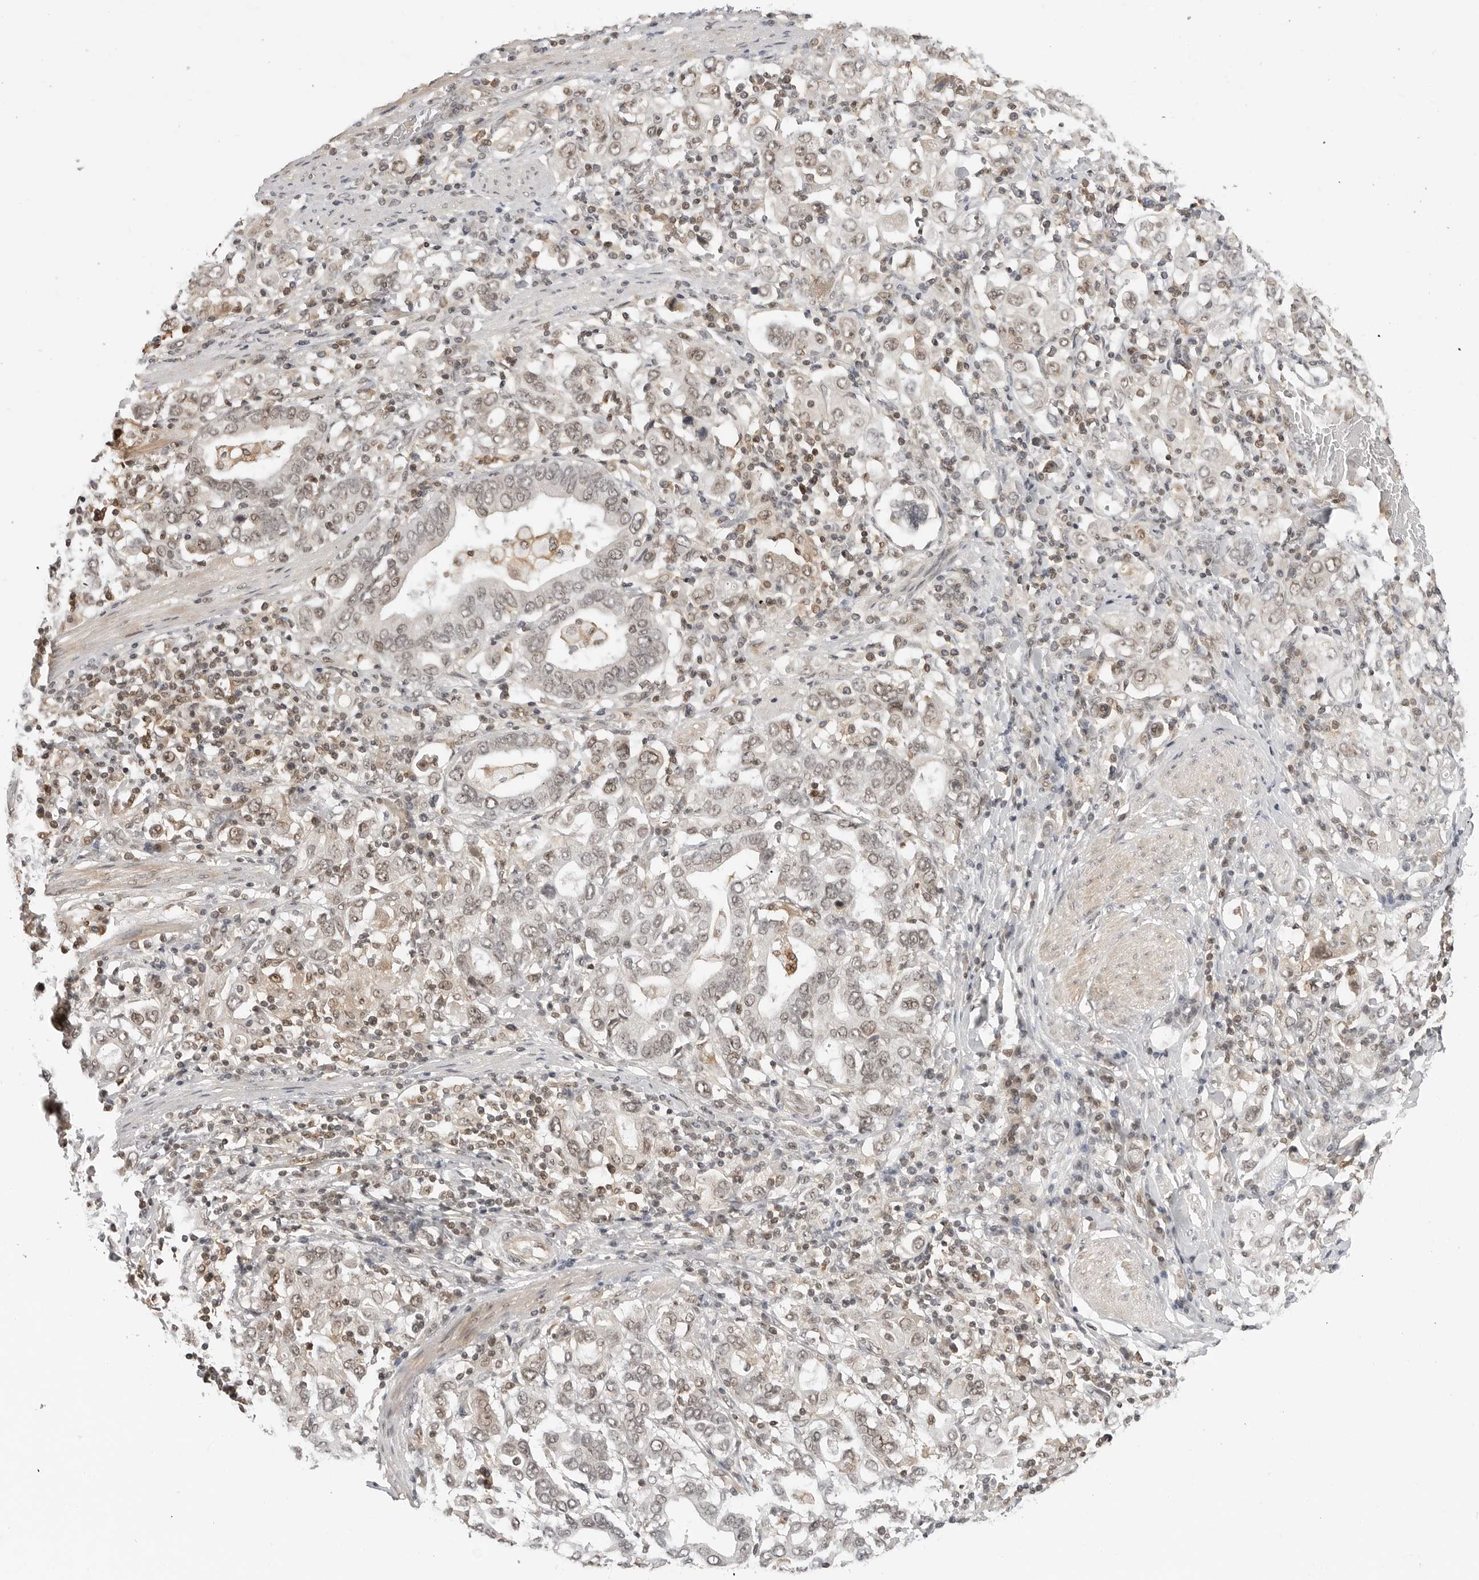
{"staining": {"intensity": "weak", "quantity": ">75%", "location": "nuclear"}, "tissue": "stomach cancer", "cell_type": "Tumor cells", "image_type": "cancer", "snomed": [{"axis": "morphology", "description": "Adenocarcinoma, NOS"}, {"axis": "topography", "description": "Stomach, upper"}], "caption": "Protein expression analysis of human adenocarcinoma (stomach) reveals weak nuclear expression in about >75% of tumor cells.", "gene": "C8orf33", "patient": {"sex": "male", "age": 62}}